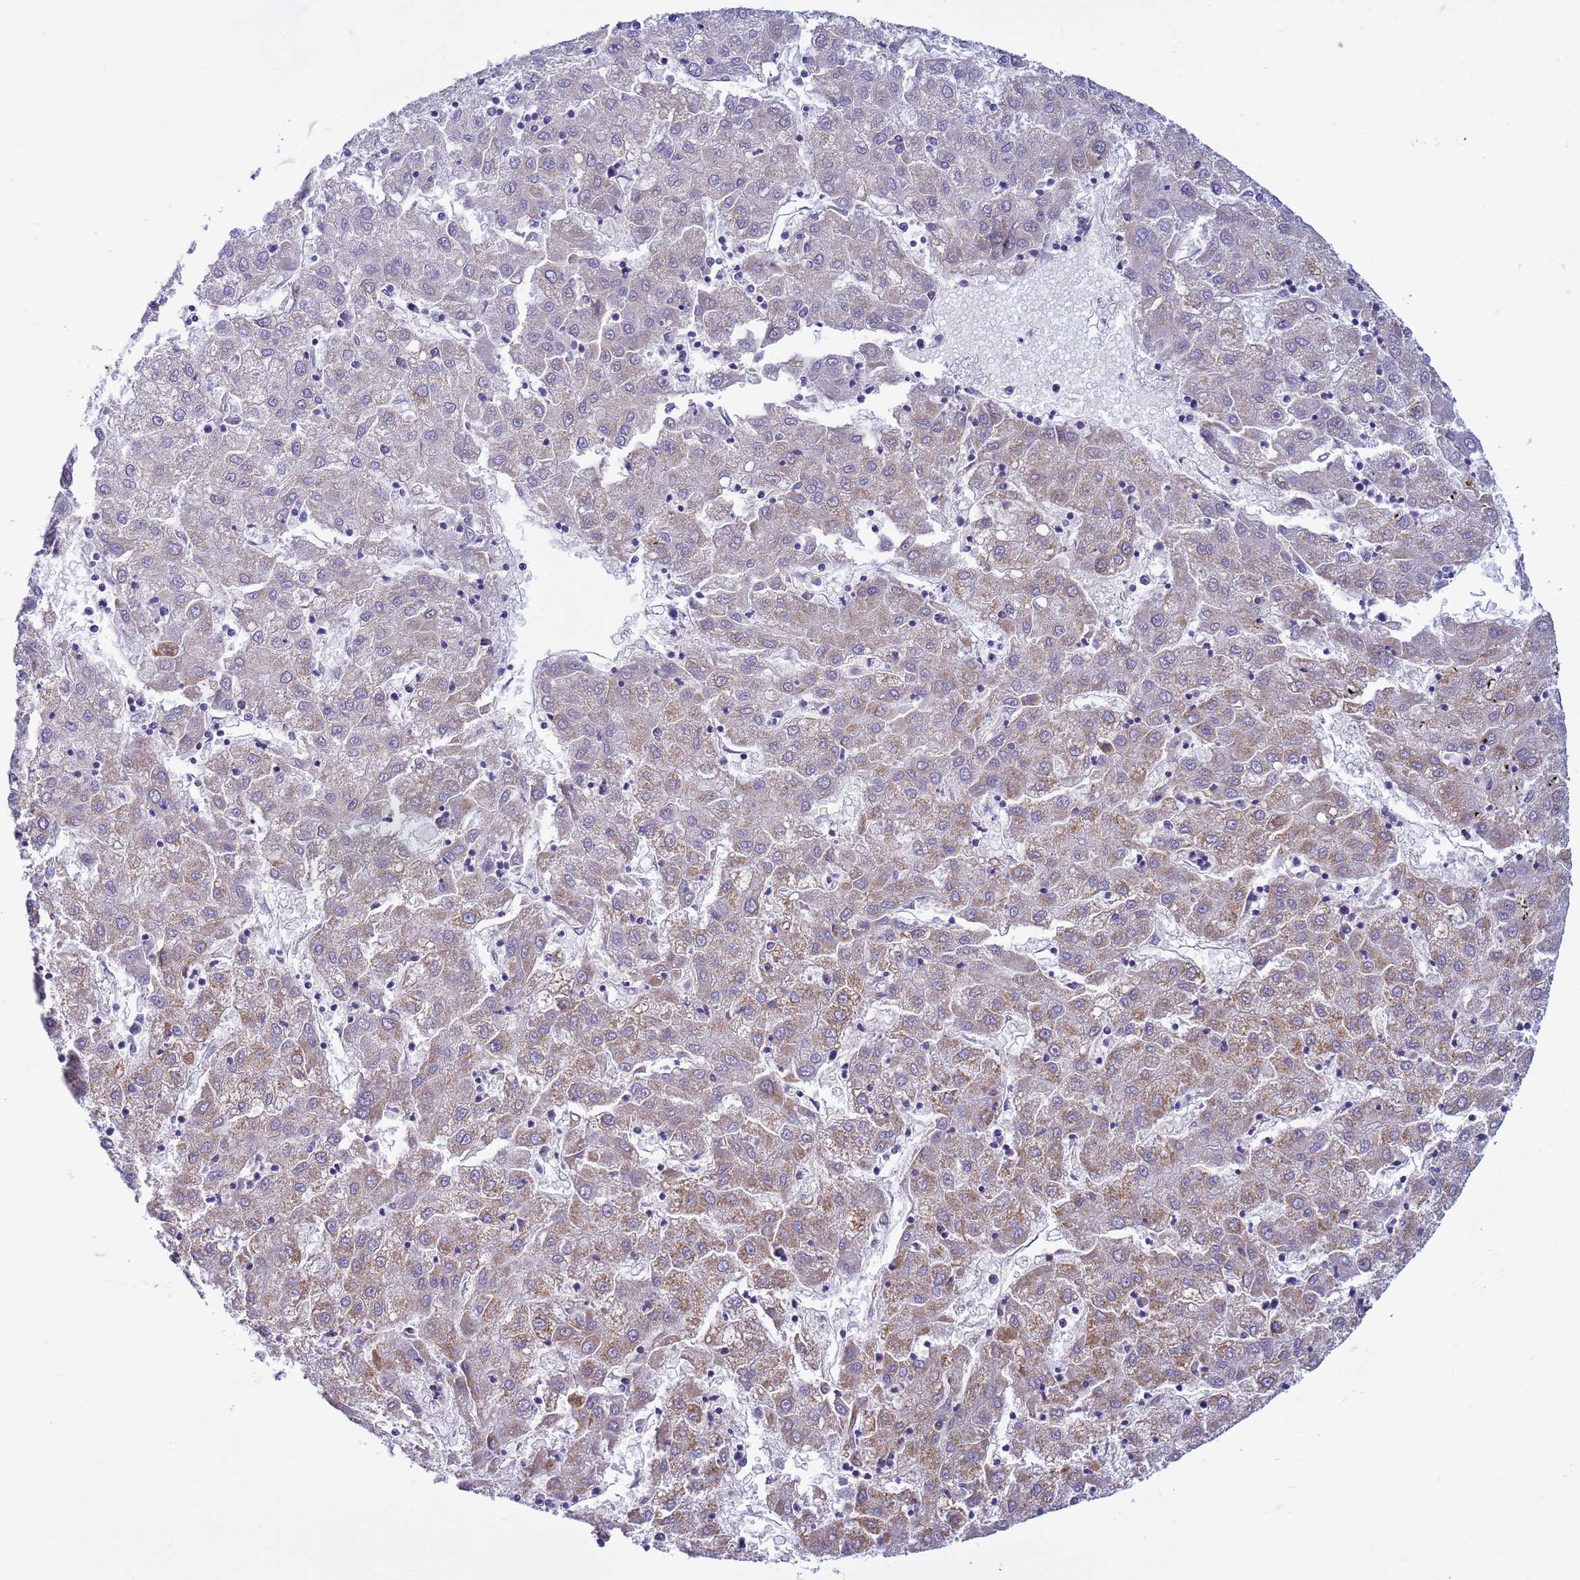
{"staining": {"intensity": "moderate", "quantity": "25%-75%", "location": "cytoplasmic/membranous"}, "tissue": "liver cancer", "cell_type": "Tumor cells", "image_type": "cancer", "snomed": [{"axis": "morphology", "description": "Carcinoma, Hepatocellular, NOS"}, {"axis": "topography", "description": "Liver"}], "caption": "A histopathology image showing moderate cytoplasmic/membranous expression in approximately 25%-75% of tumor cells in liver cancer, as visualized by brown immunohistochemical staining.", "gene": "P2RX7", "patient": {"sex": "male", "age": 72}}